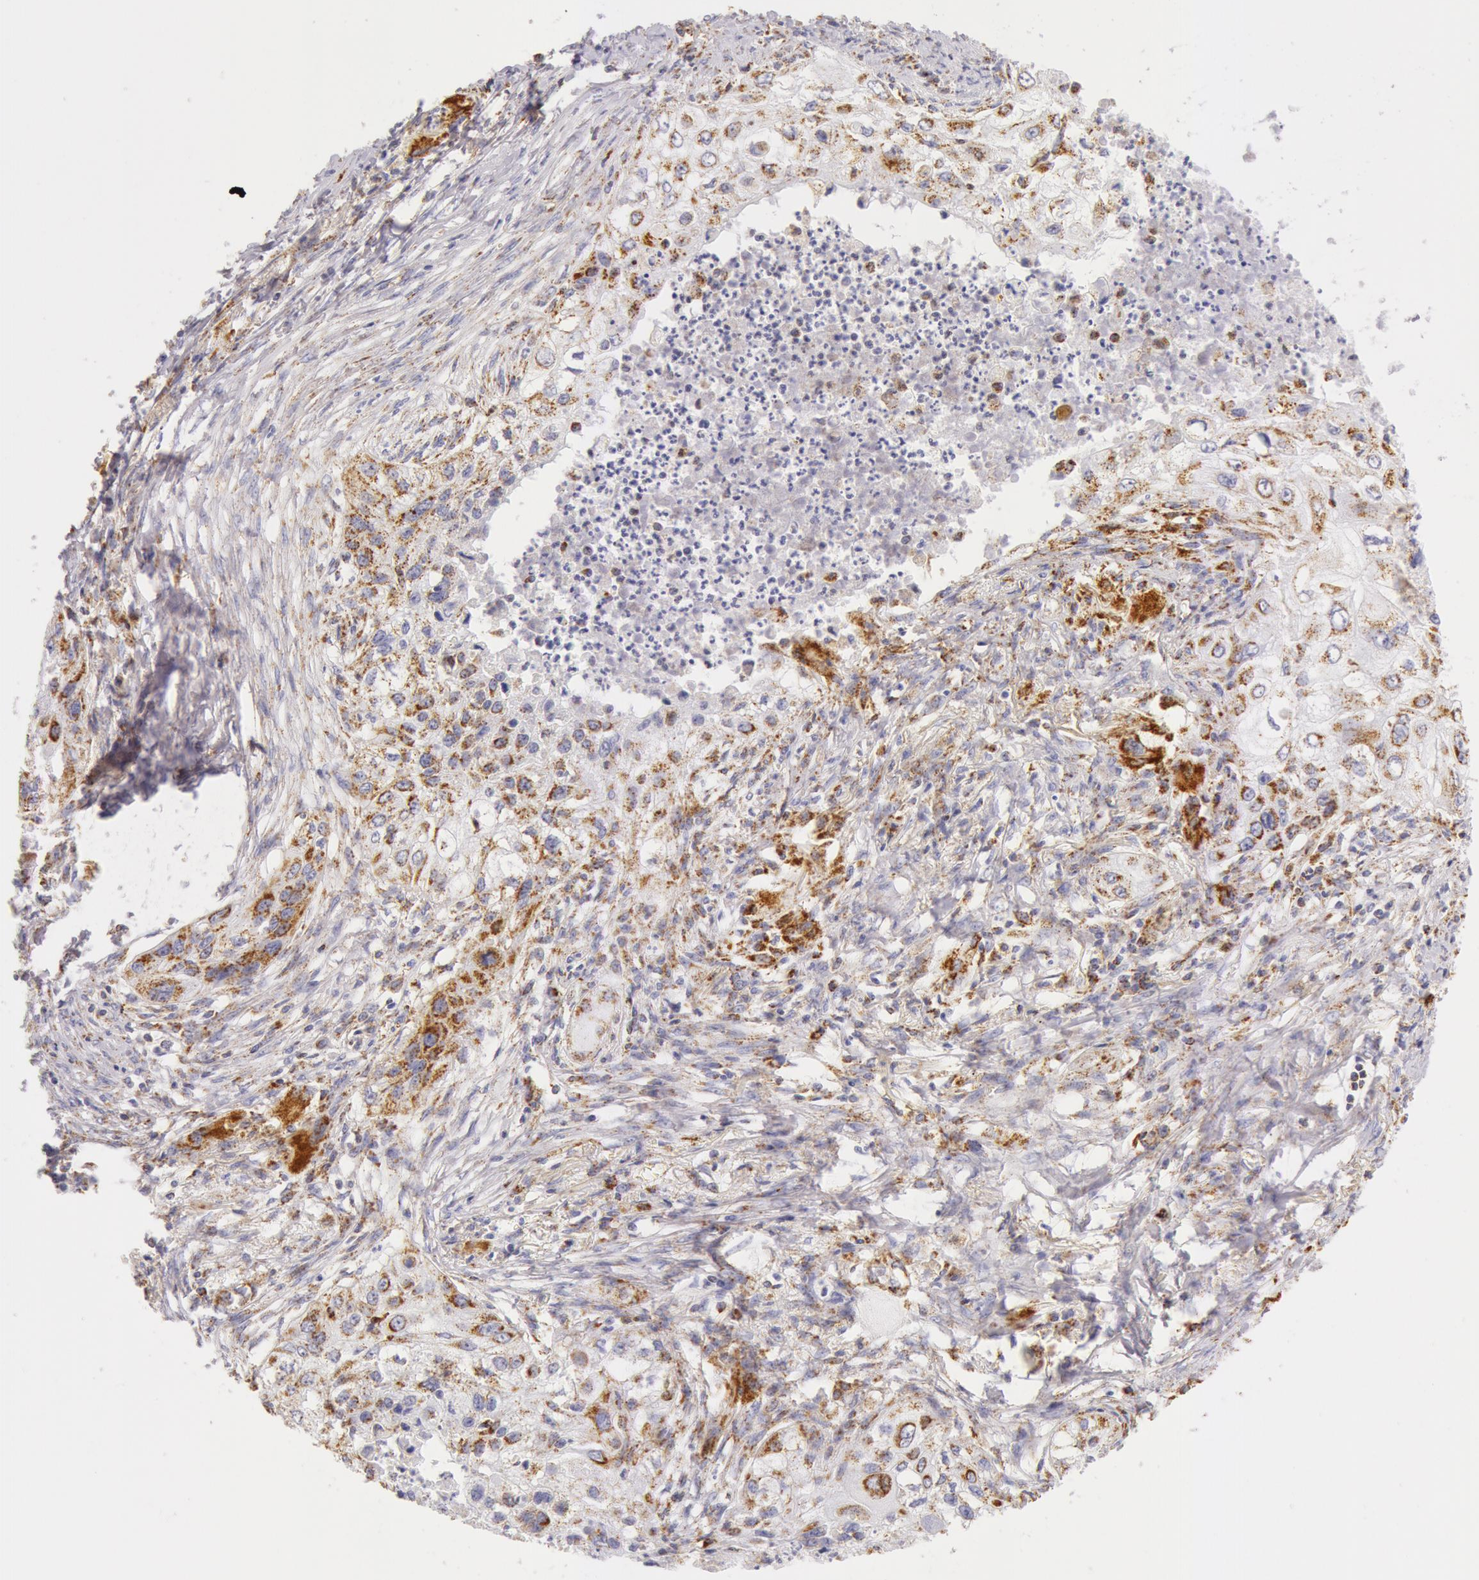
{"staining": {"intensity": "moderate", "quantity": ">75%", "location": "cytoplasmic/membranous"}, "tissue": "lung cancer", "cell_type": "Tumor cells", "image_type": "cancer", "snomed": [{"axis": "morphology", "description": "Squamous cell carcinoma, NOS"}, {"axis": "topography", "description": "Lung"}], "caption": "Tumor cells exhibit moderate cytoplasmic/membranous expression in approximately >75% of cells in lung cancer (squamous cell carcinoma).", "gene": "ATP5F1B", "patient": {"sex": "male", "age": 71}}